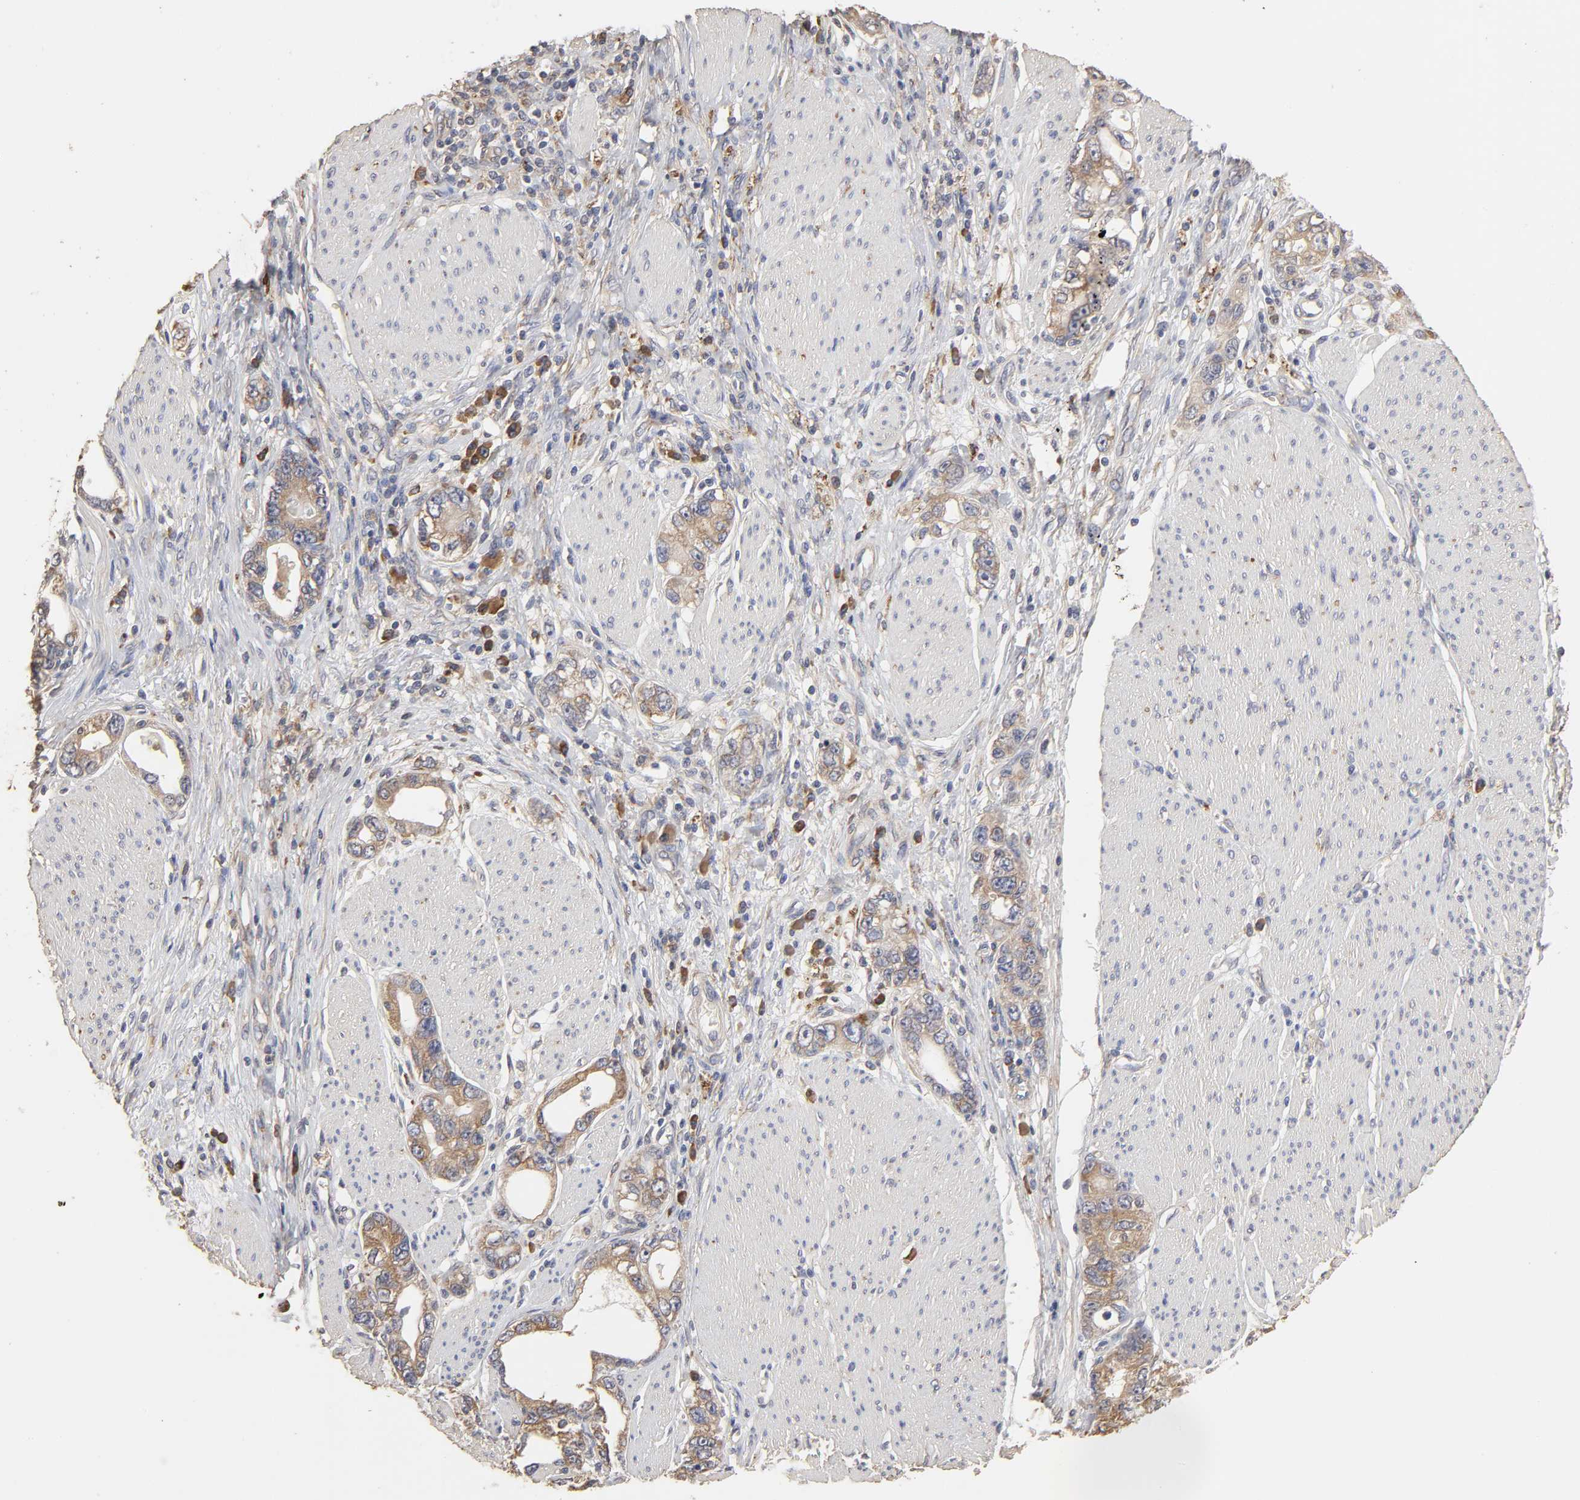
{"staining": {"intensity": "moderate", "quantity": ">75%", "location": "cytoplasmic/membranous"}, "tissue": "stomach cancer", "cell_type": "Tumor cells", "image_type": "cancer", "snomed": [{"axis": "morphology", "description": "Adenocarcinoma, NOS"}, {"axis": "topography", "description": "Stomach, lower"}], "caption": "The micrograph exhibits a brown stain indicating the presence of a protein in the cytoplasmic/membranous of tumor cells in stomach cancer (adenocarcinoma).", "gene": "EIF4G2", "patient": {"sex": "female", "age": 93}}